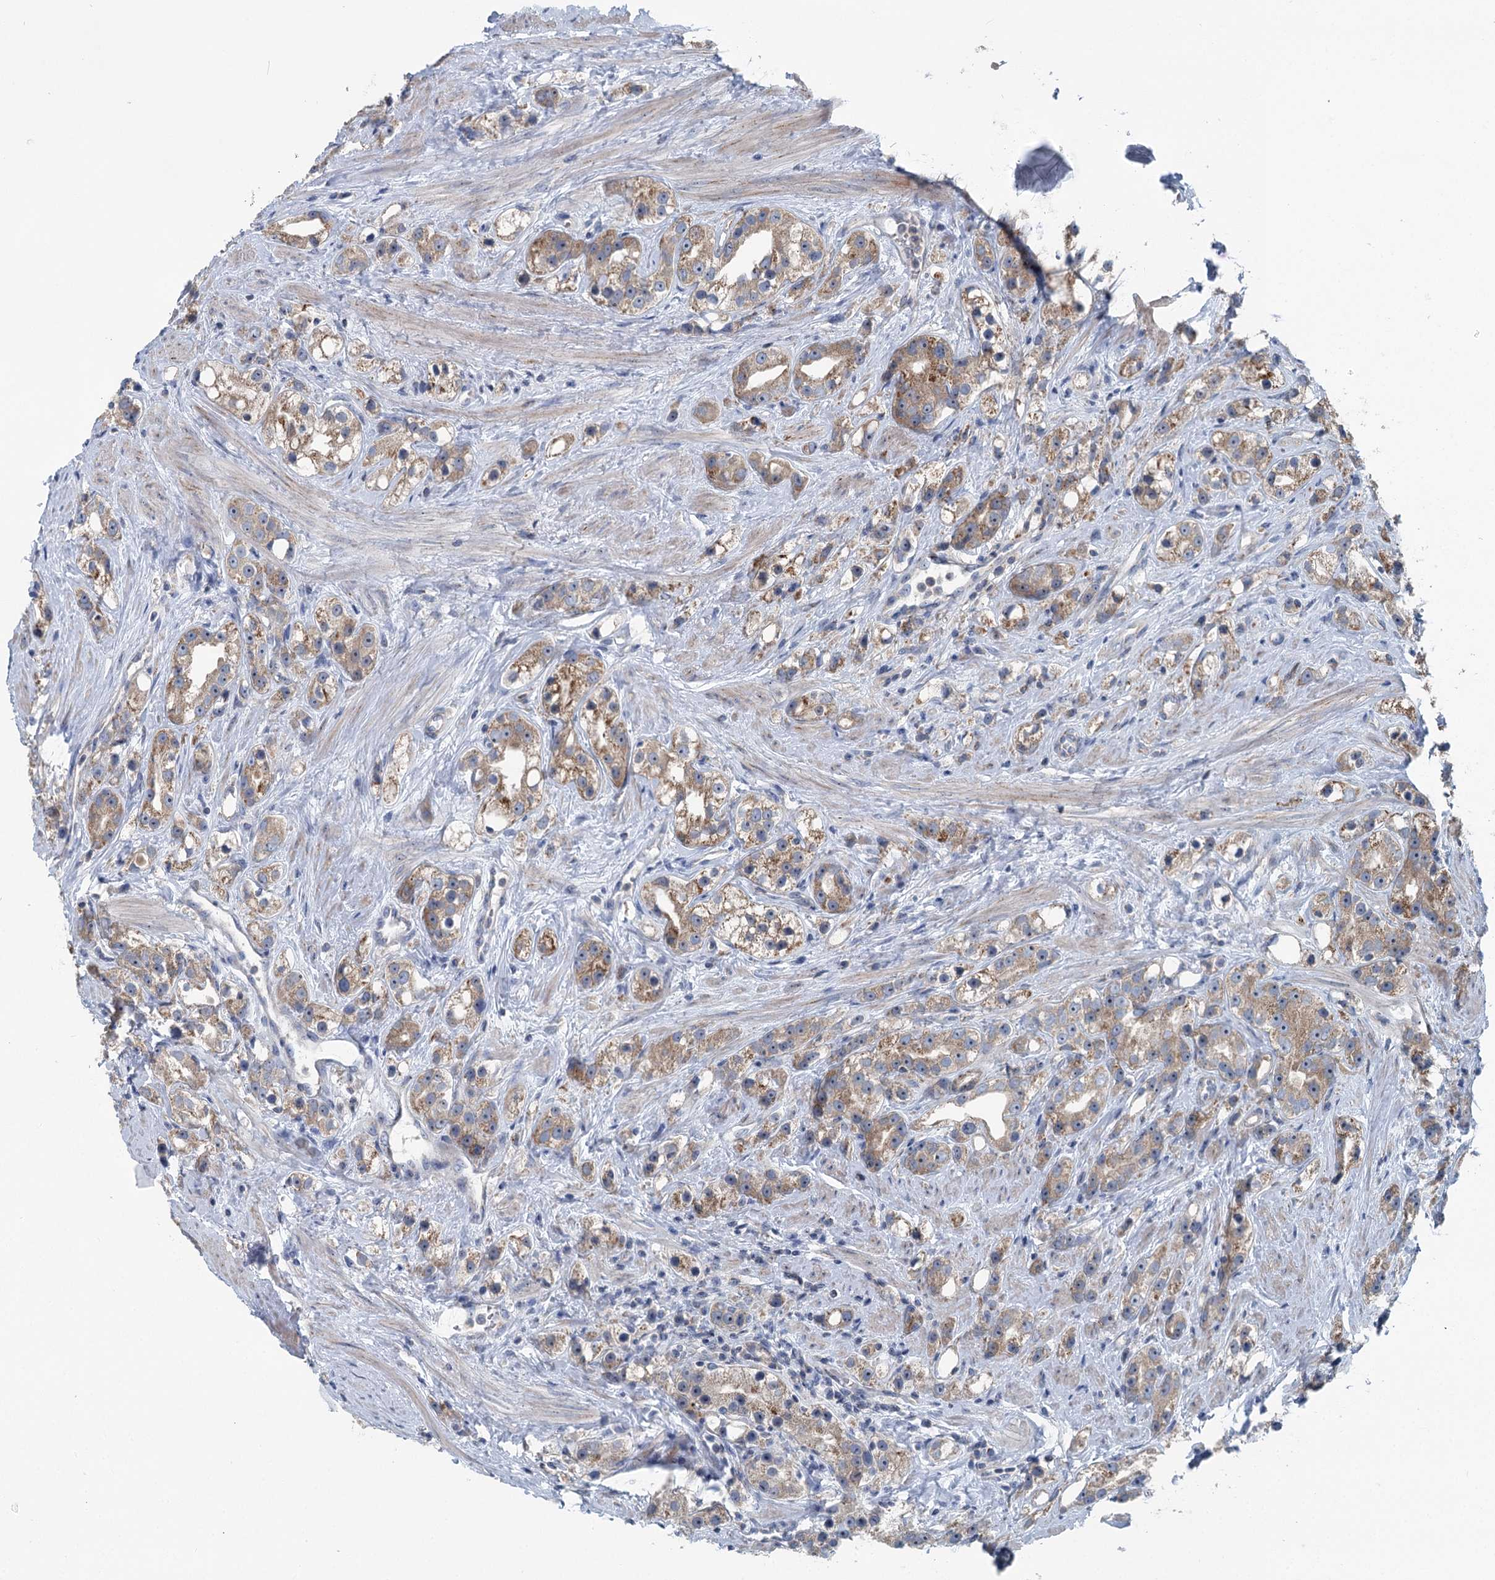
{"staining": {"intensity": "moderate", "quantity": "25%-75%", "location": "cytoplasmic/membranous"}, "tissue": "prostate cancer", "cell_type": "Tumor cells", "image_type": "cancer", "snomed": [{"axis": "morphology", "description": "Adenocarcinoma, NOS"}, {"axis": "topography", "description": "Prostate"}], "caption": "An IHC photomicrograph of neoplastic tissue is shown. Protein staining in brown highlights moderate cytoplasmic/membranous positivity in prostate cancer within tumor cells.", "gene": "MARK2", "patient": {"sex": "male", "age": 79}}